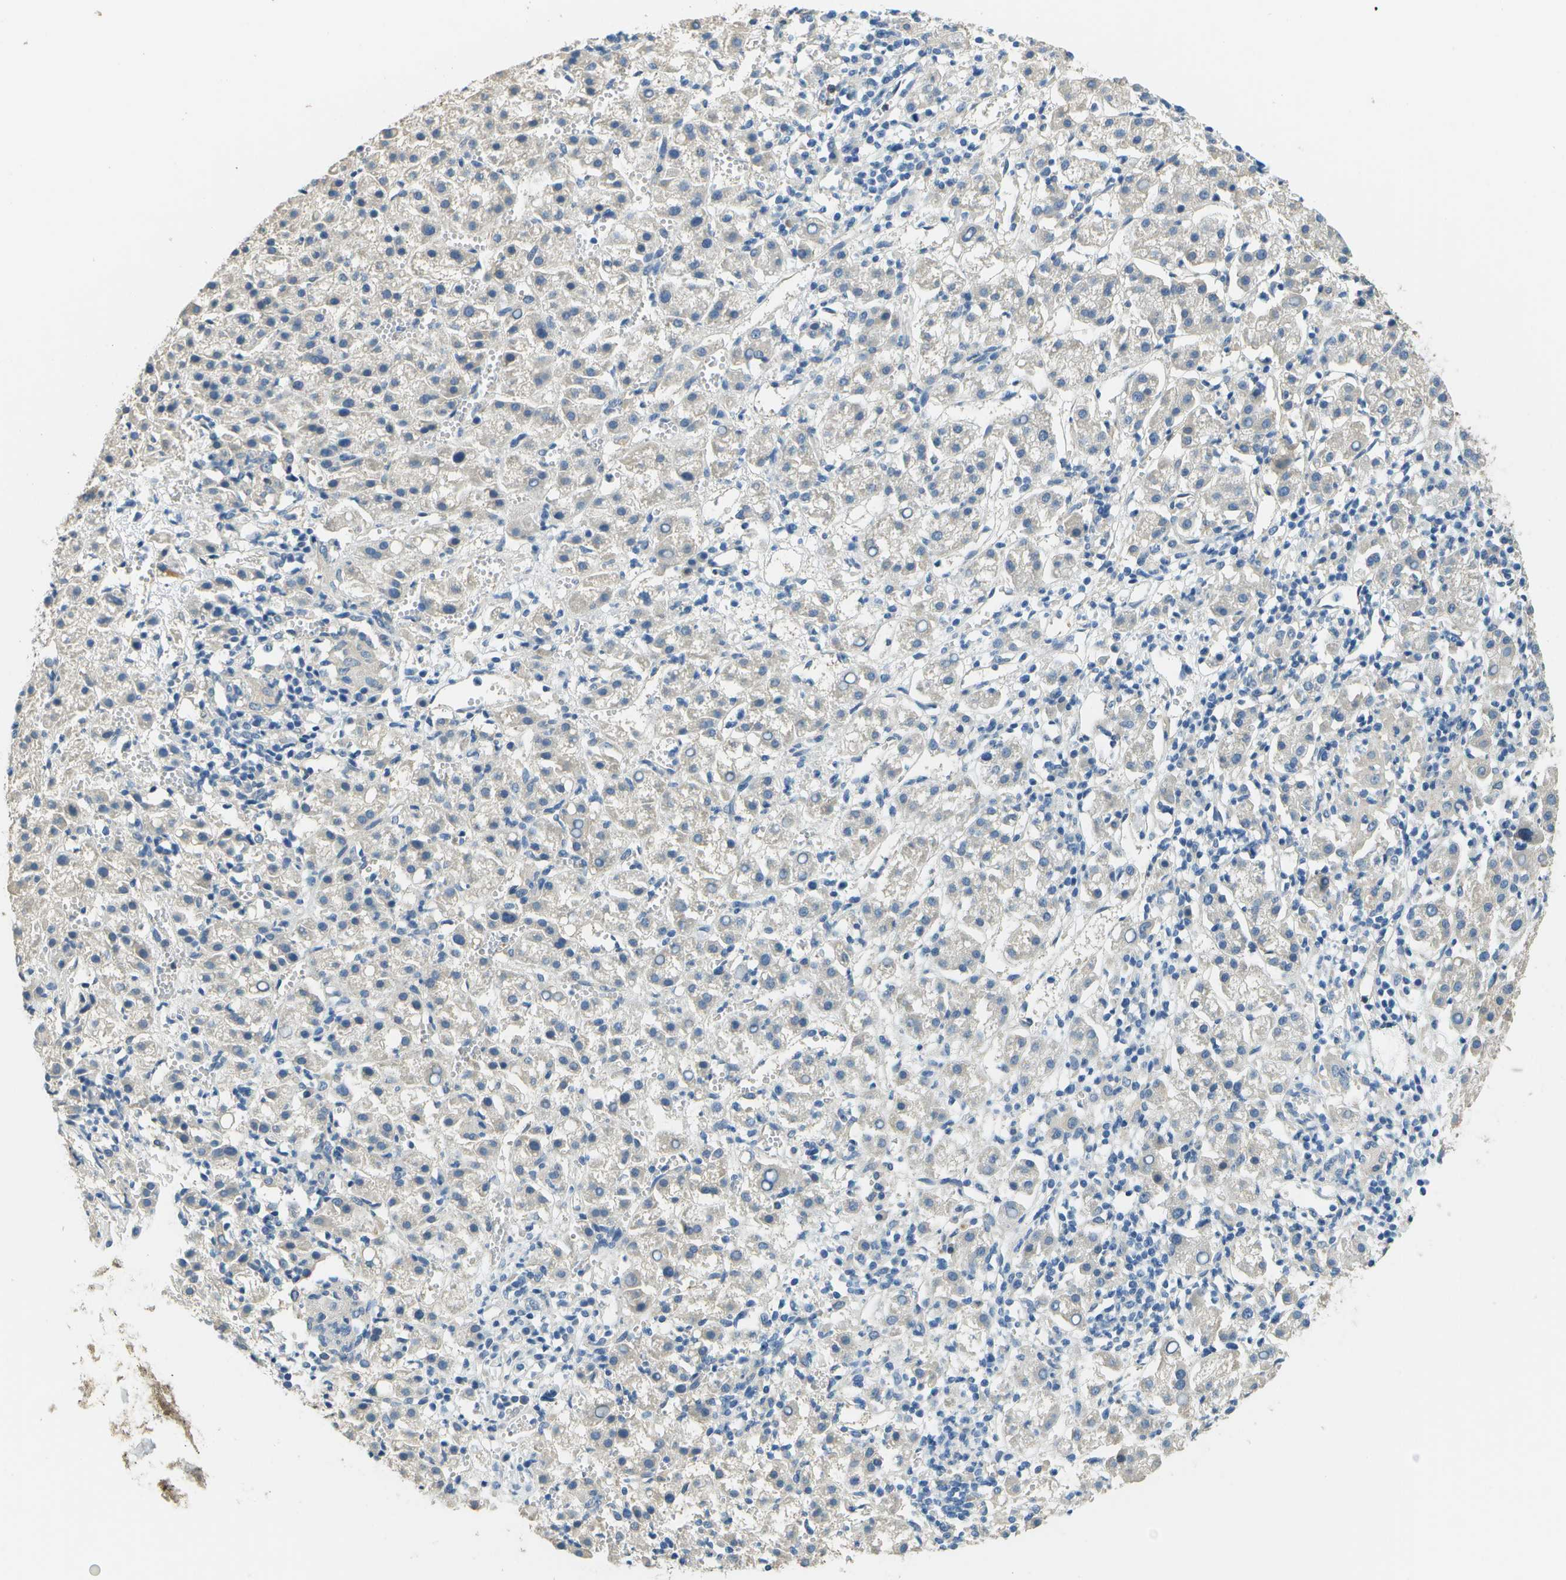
{"staining": {"intensity": "negative", "quantity": "none", "location": "none"}, "tissue": "liver cancer", "cell_type": "Tumor cells", "image_type": "cancer", "snomed": [{"axis": "morphology", "description": "Carcinoma, Hepatocellular, NOS"}, {"axis": "topography", "description": "Liver"}], "caption": "Tumor cells show no significant positivity in liver hepatocellular carcinoma. The staining was performed using DAB (3,3'-diaminobenzidine) to visualize the protein expression in brown, while the nuclei were stained in blue with hematoxylin (Magnification: 20x).", "gene": "CLTC", "patient": {"sex": "female", "age": 58}}